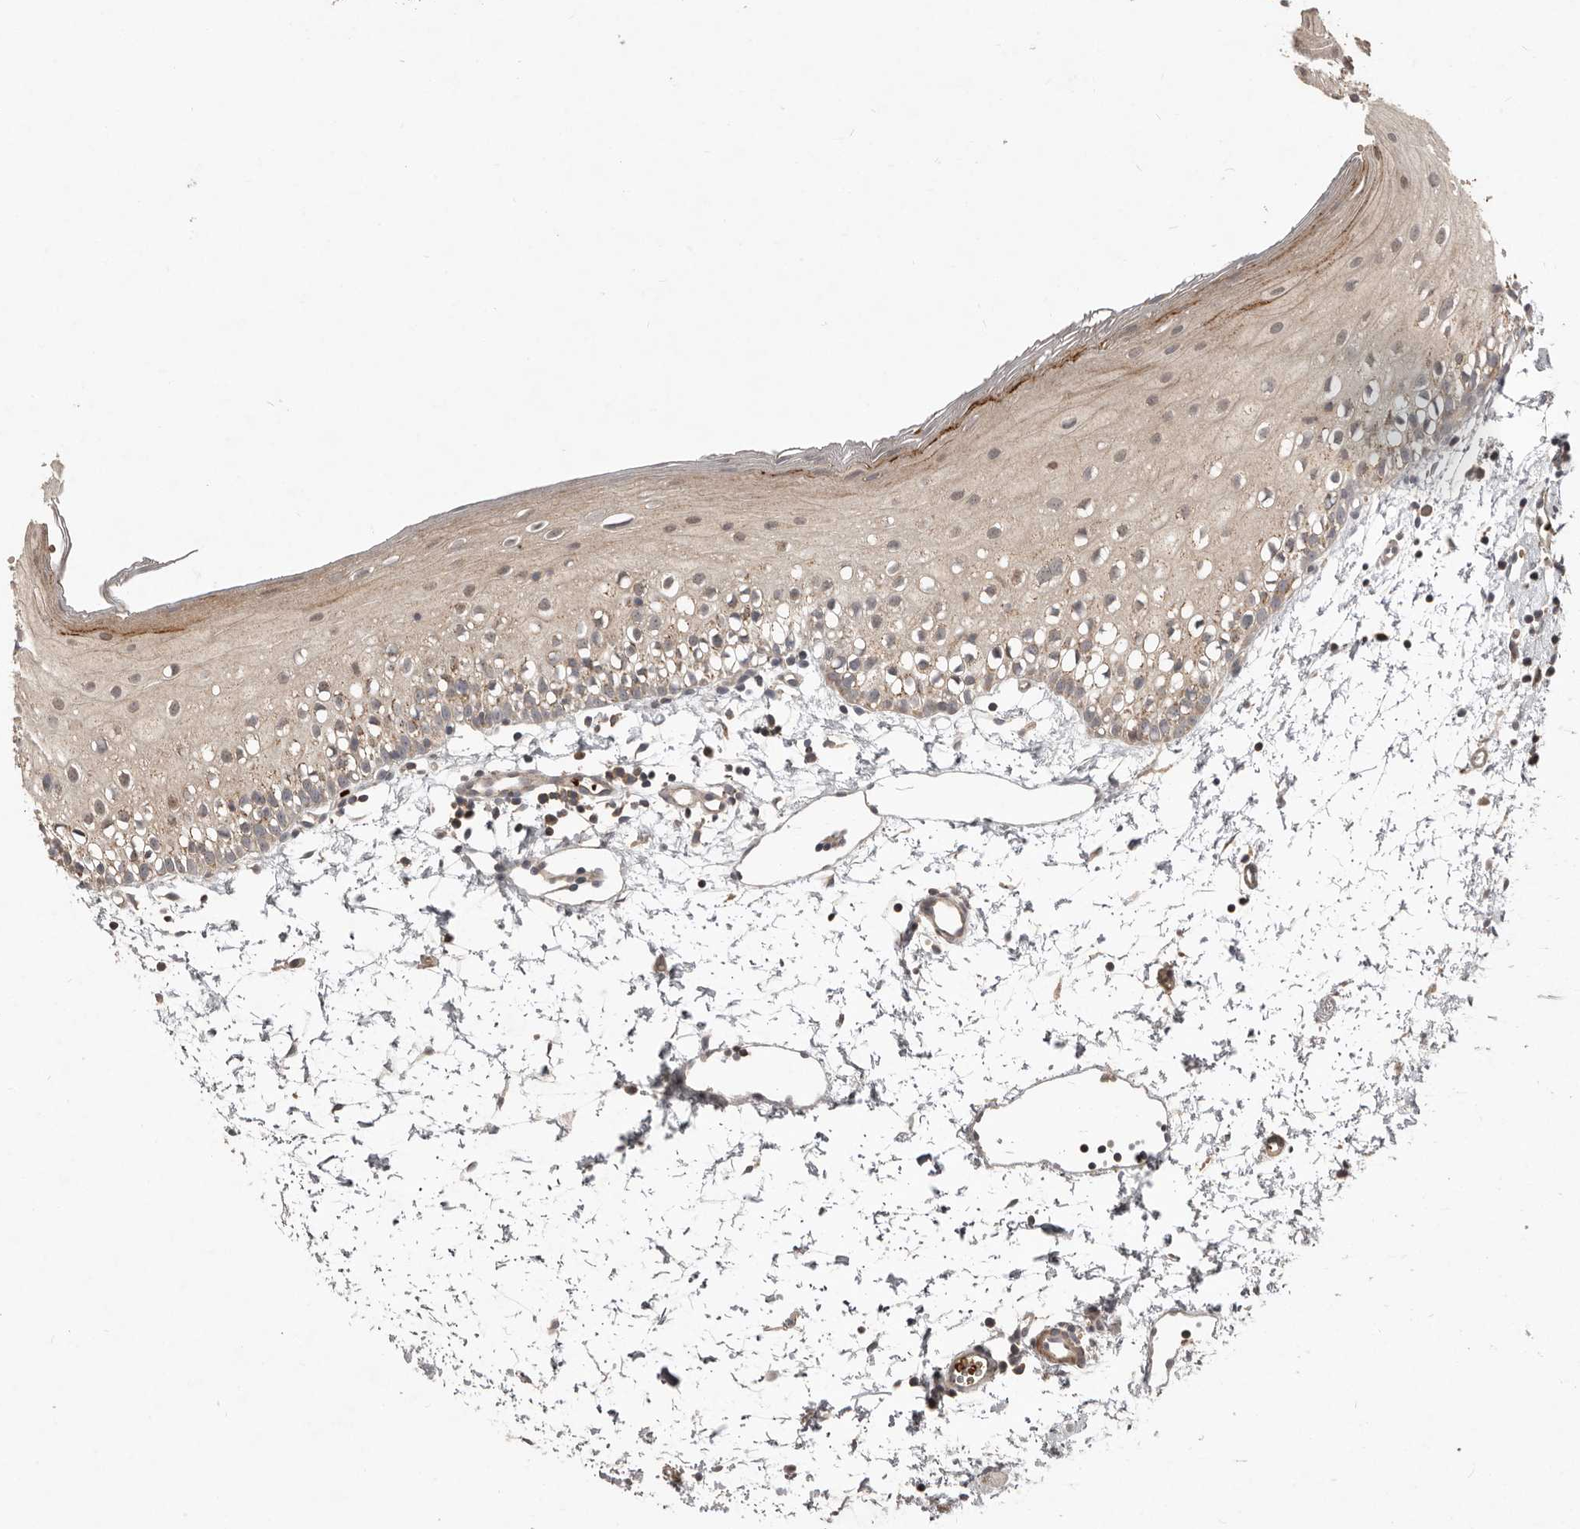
{"staining": {"intensity": "moderate", "quantity": "25%-75%", "location": "cytoplasmic/membranous"}, "tissue": "oral mucosa", "cell_type": "Squamous epithelial cells", "image_type": "normal", "snomed": [{"axis": "morphology", "description": "Normal tissue, NOS"}, {"axis": "topography", "description": "Oral tissue"}], "caption": "IHC micrograph of benign oral mucosa: oral mucosa stained using IHC shows medium levels of moderate protein expression localized specifically in the cytoplasmic/membranous of squamous epithelial cells, appearing as a cytoplasmic/membranous brown color.", "gene": "FBXO31", "patient": {"sex": "male", "age": 28}}